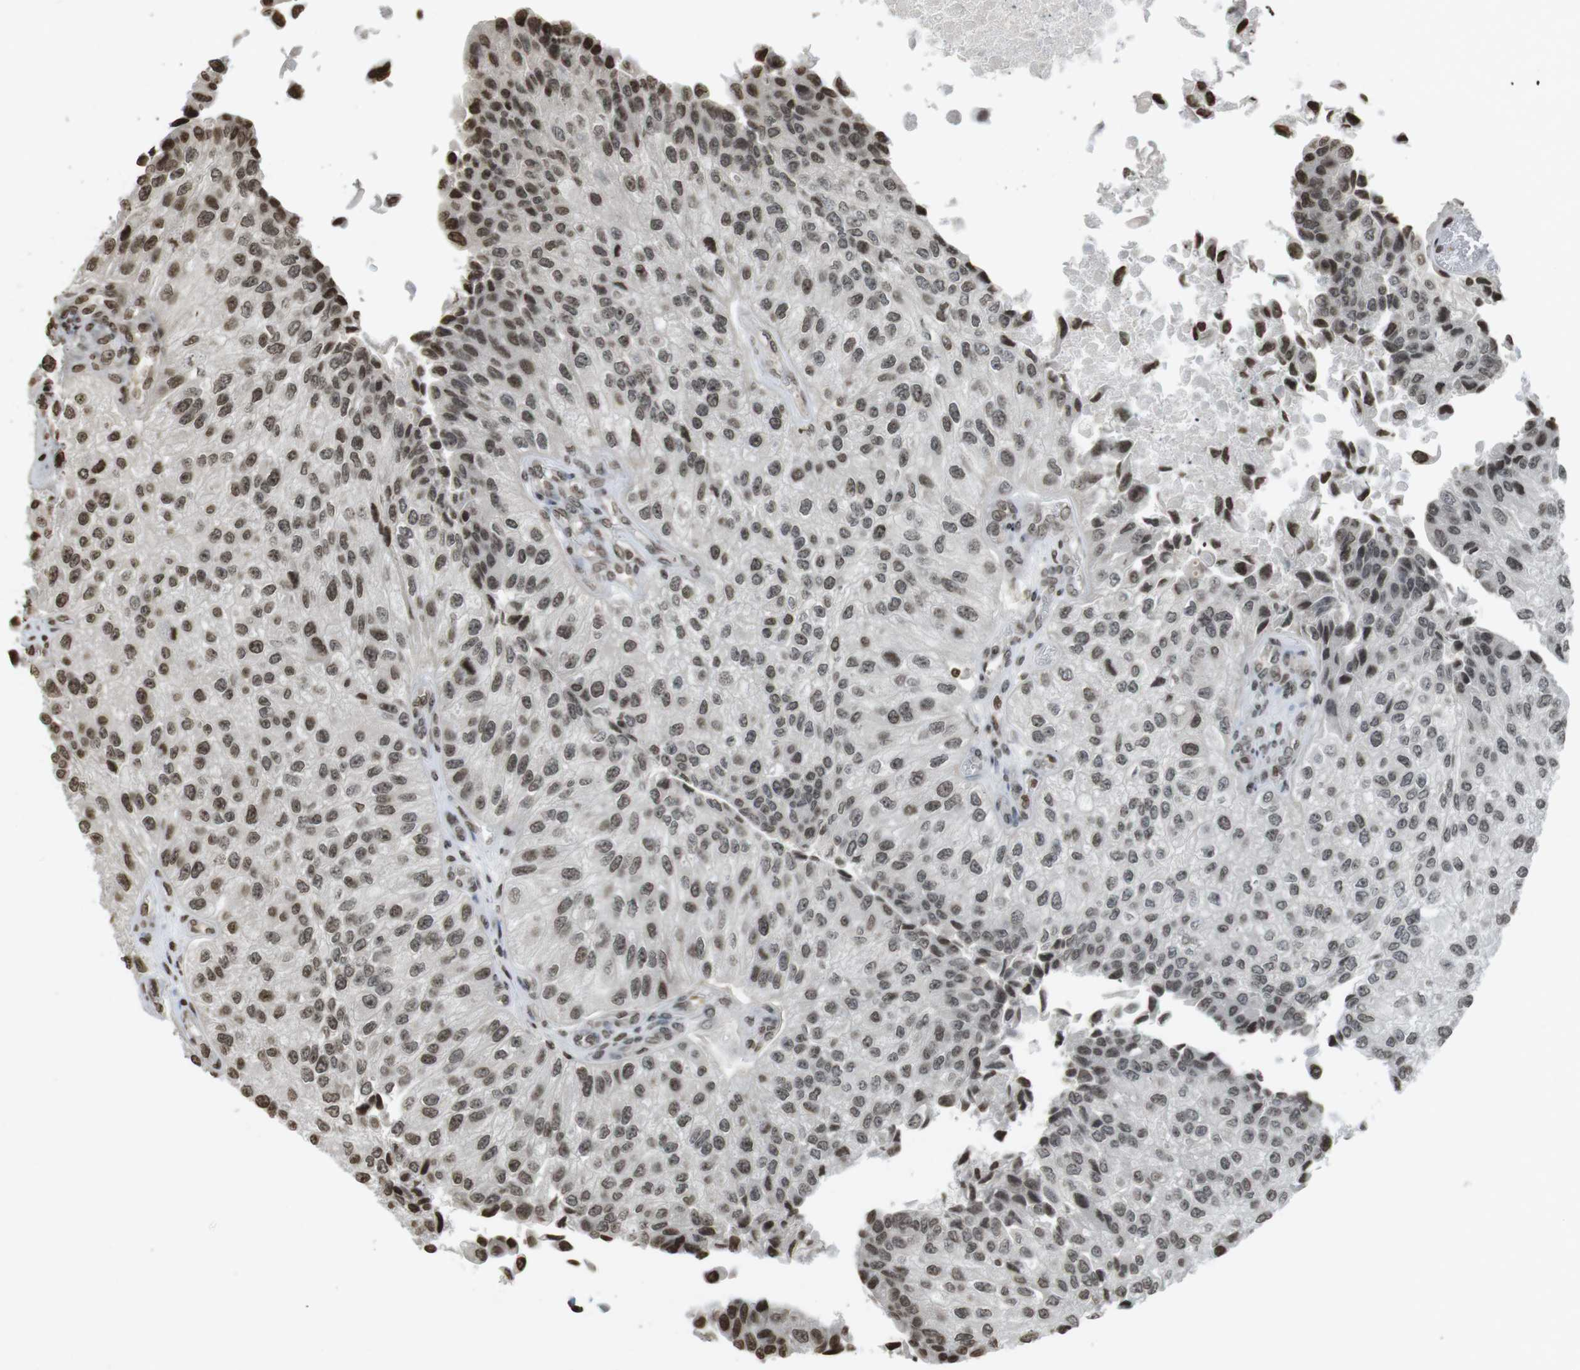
{"staining": {"intensity": "moderate", "quantity": ">75%", "location": "nuclear"}, "tissue": "urothelial cancer", "cell_type": "Tumor cells", "image_type": "cancer", "snomed": [{"axis": "morphology", "description": "Urothelial carcinoma, High grade"}, {"axis": "topography", "description": "Kidney"}, {"axis": "topography", "description": "Urinary bladder"}], "caption": "Urothelial carcinoma (high-grade) stained with a protein marker reveals moderate staining in tumor cells.", "gene": "FOXA3", "patient": {"sex": "male", "age": 77}}